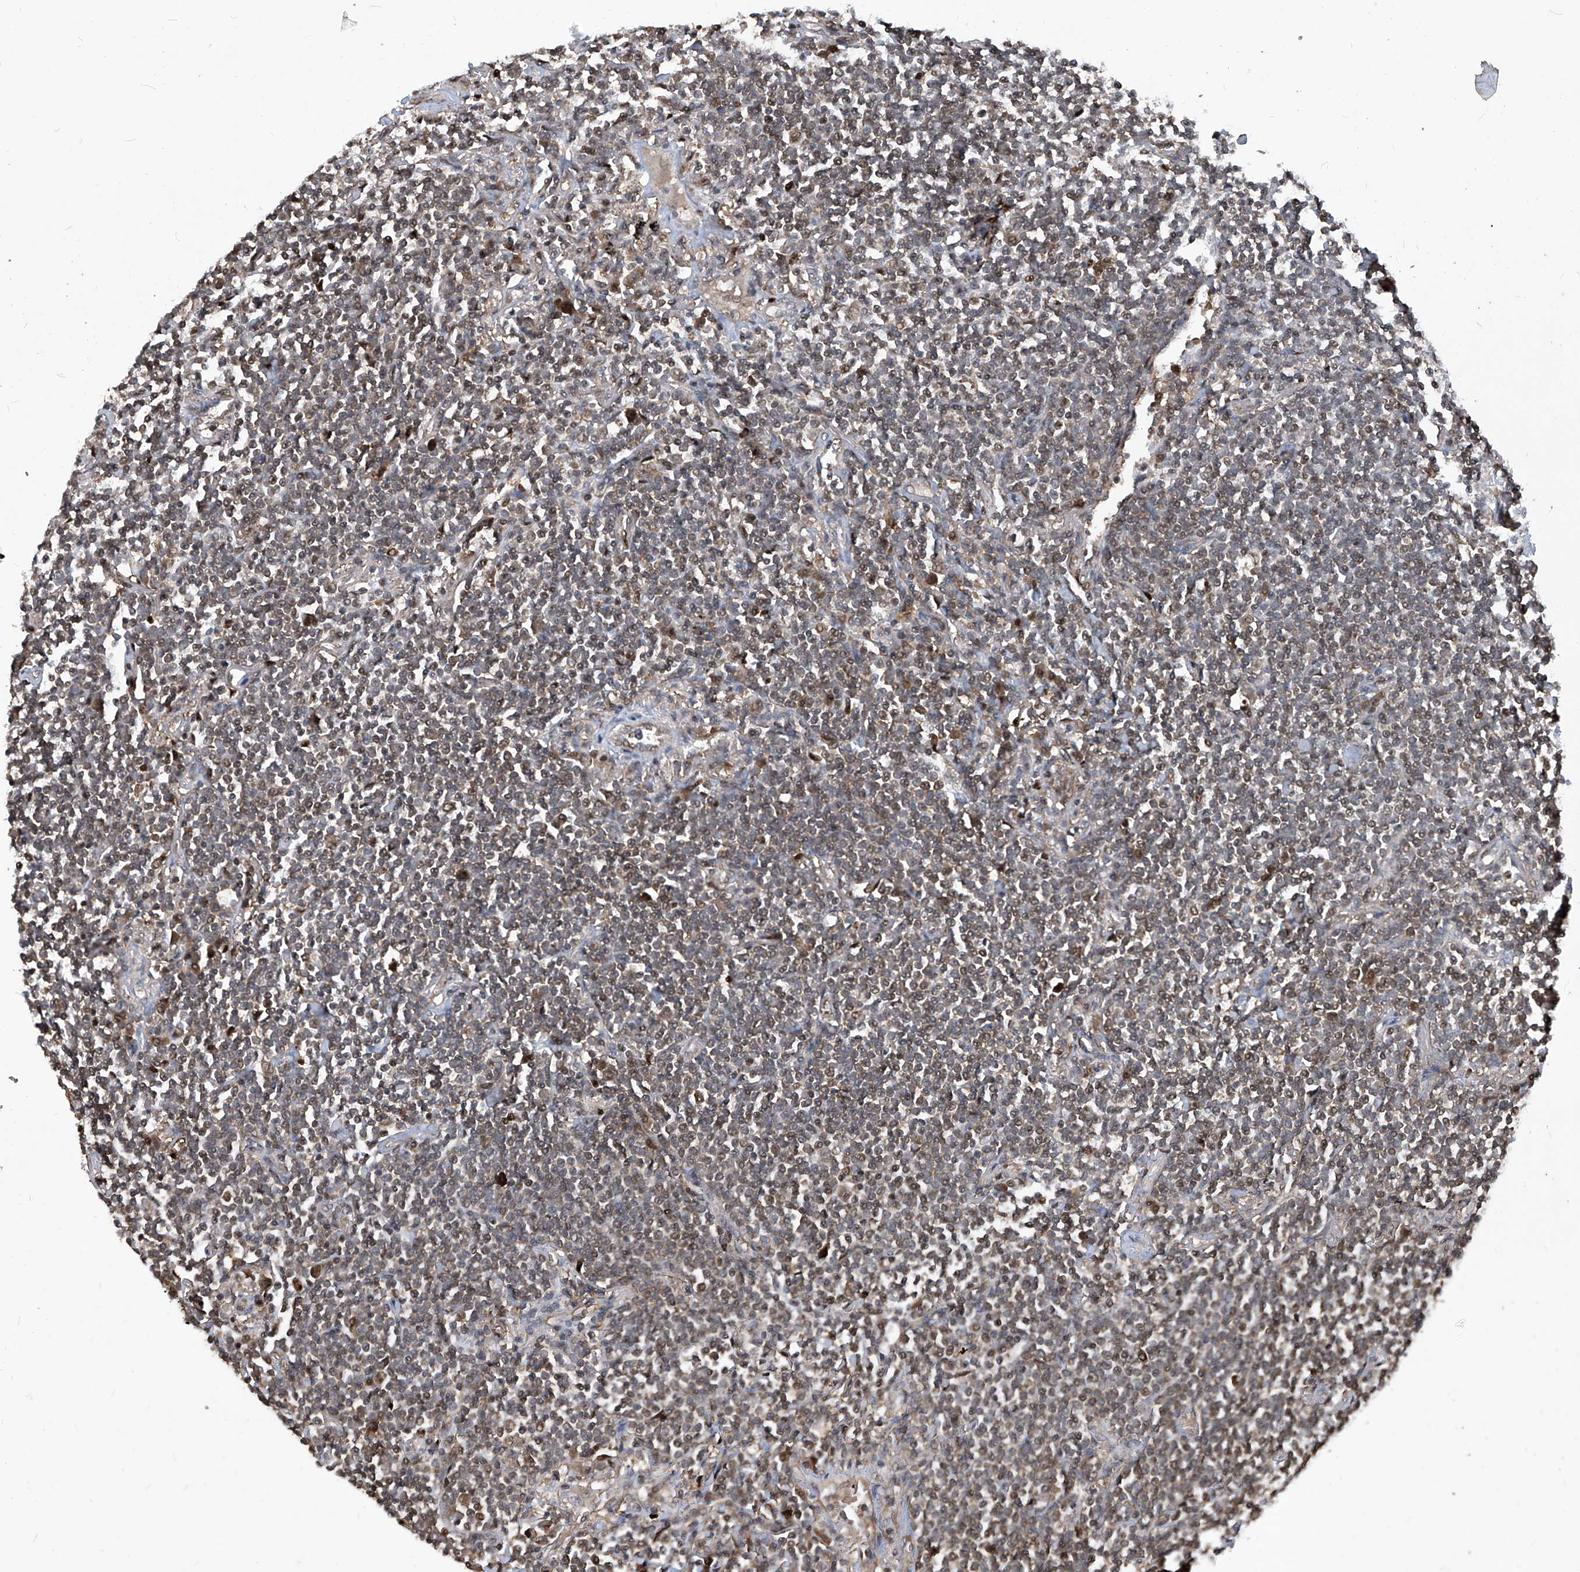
{"staining": {"intensity": "negative", "quantity": "none", "location": "none"}, "tissue": "lymphoma", "cell_type": "Tumor cells", "image_type": "cancer", "snomed": [{"axis": "morphology", "description": "Malignant lymphoma, non-Hodgkin's type, Low grade"}, {"axis": "topography", "description": "Lung"}], "caption": "Human lymphoma stained for a protein using IHC exhibits no staining in tumor cells.", "gene": "PSMB1", "patient": {"sex": "female", "age": 71}}